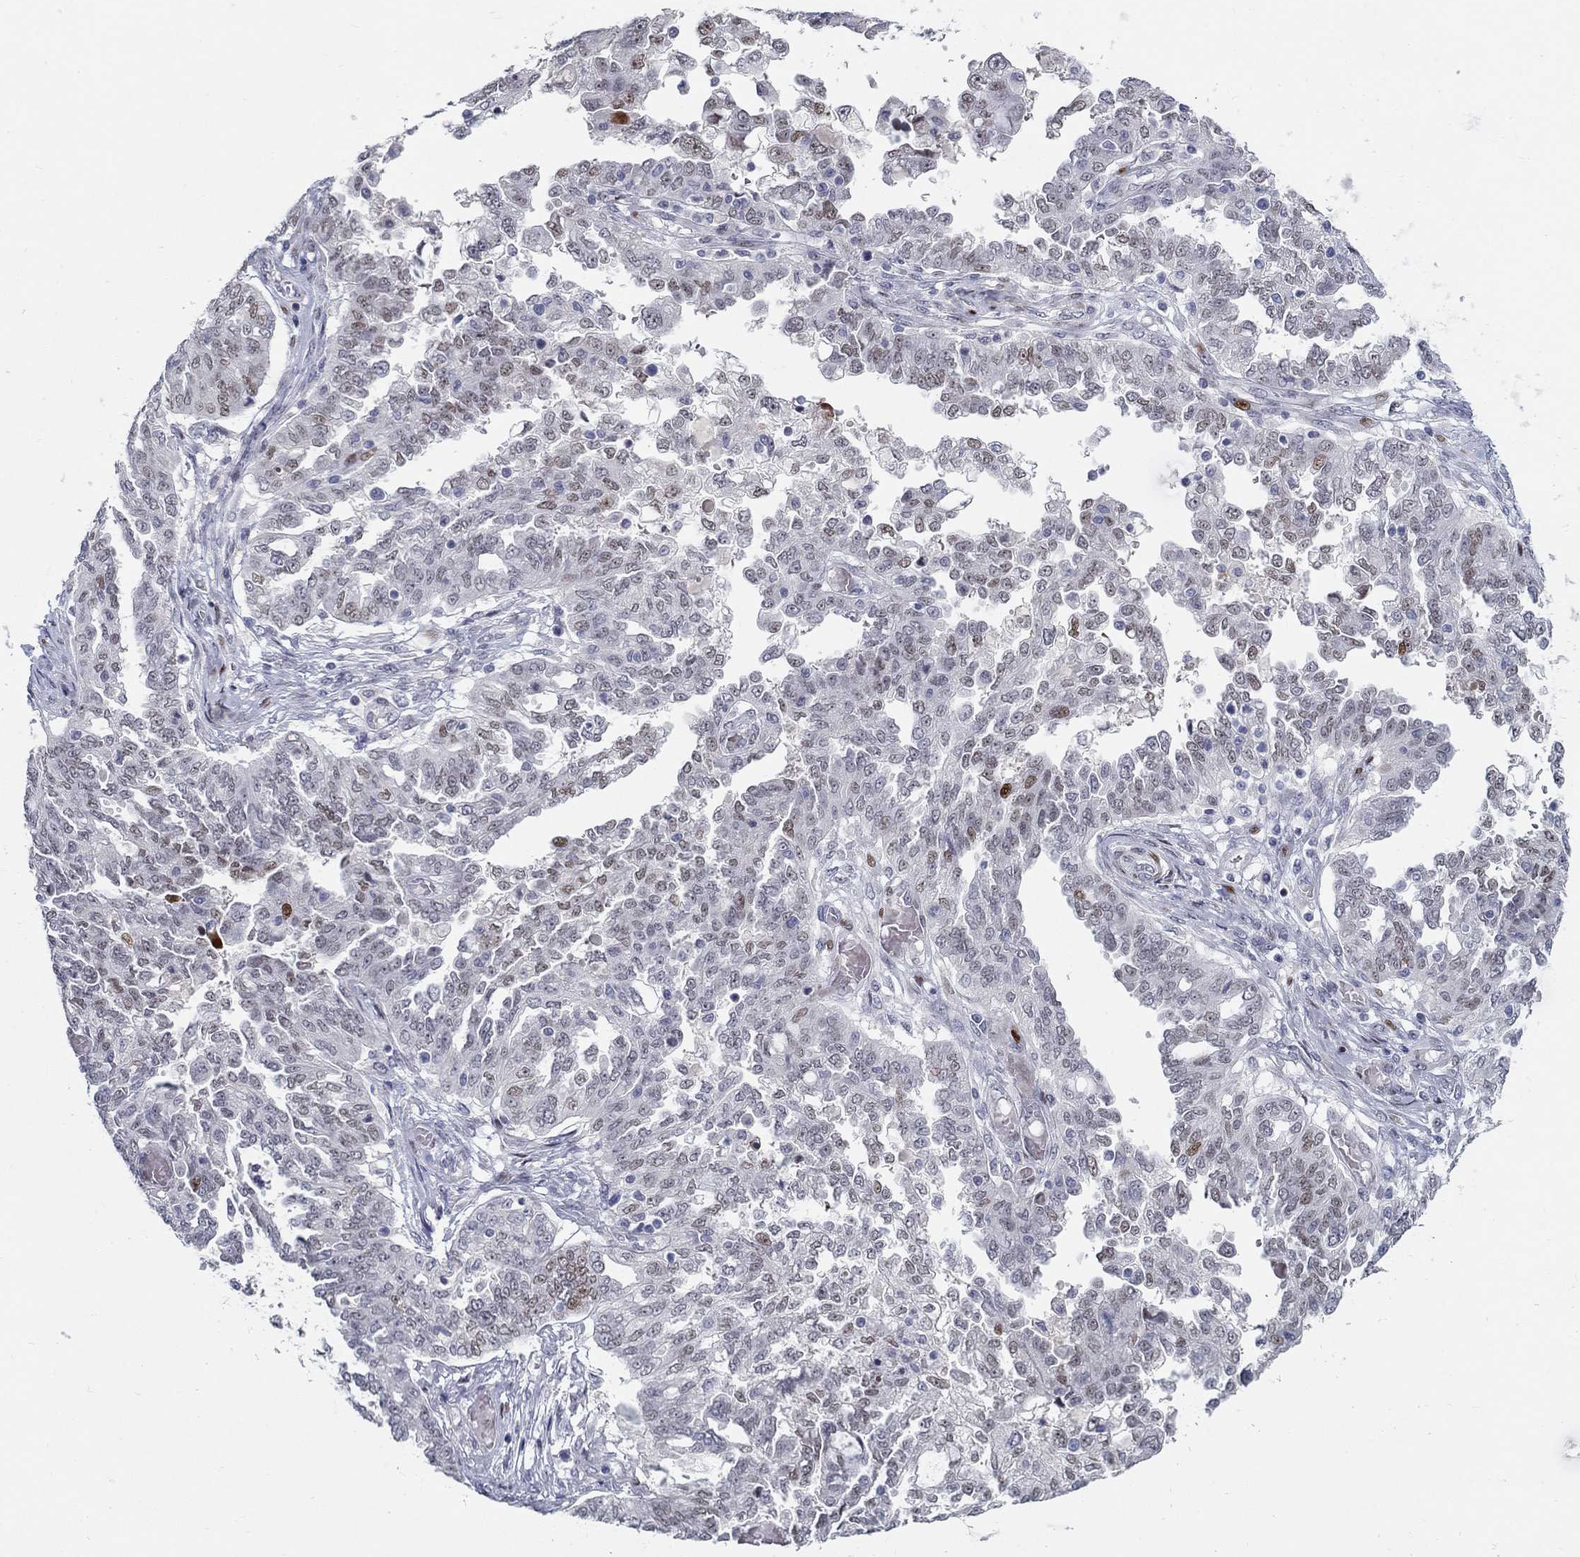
{"staining": {"intensity": "moderate", "quantity": "<25%", "location": "nuclear"}, "tissue": "ovarian cancer", "cell_type": "Tumor cells", "image_type": "cancer", "snomed": [{"axis": "morphology", "description": "Cystadenocarcinoma, serous, NOS"}, {"axis": "topography", "description": "Ovary"}], "caption": "This is a photomicrograph of immunohistochemistry staining of serous cystadenocarcinoma (ovarian), which shows moderate staining in the nuclear of tumor cells.", "gene": "RAPGEF5", "patient": {"sex": "female", "age": 67}}